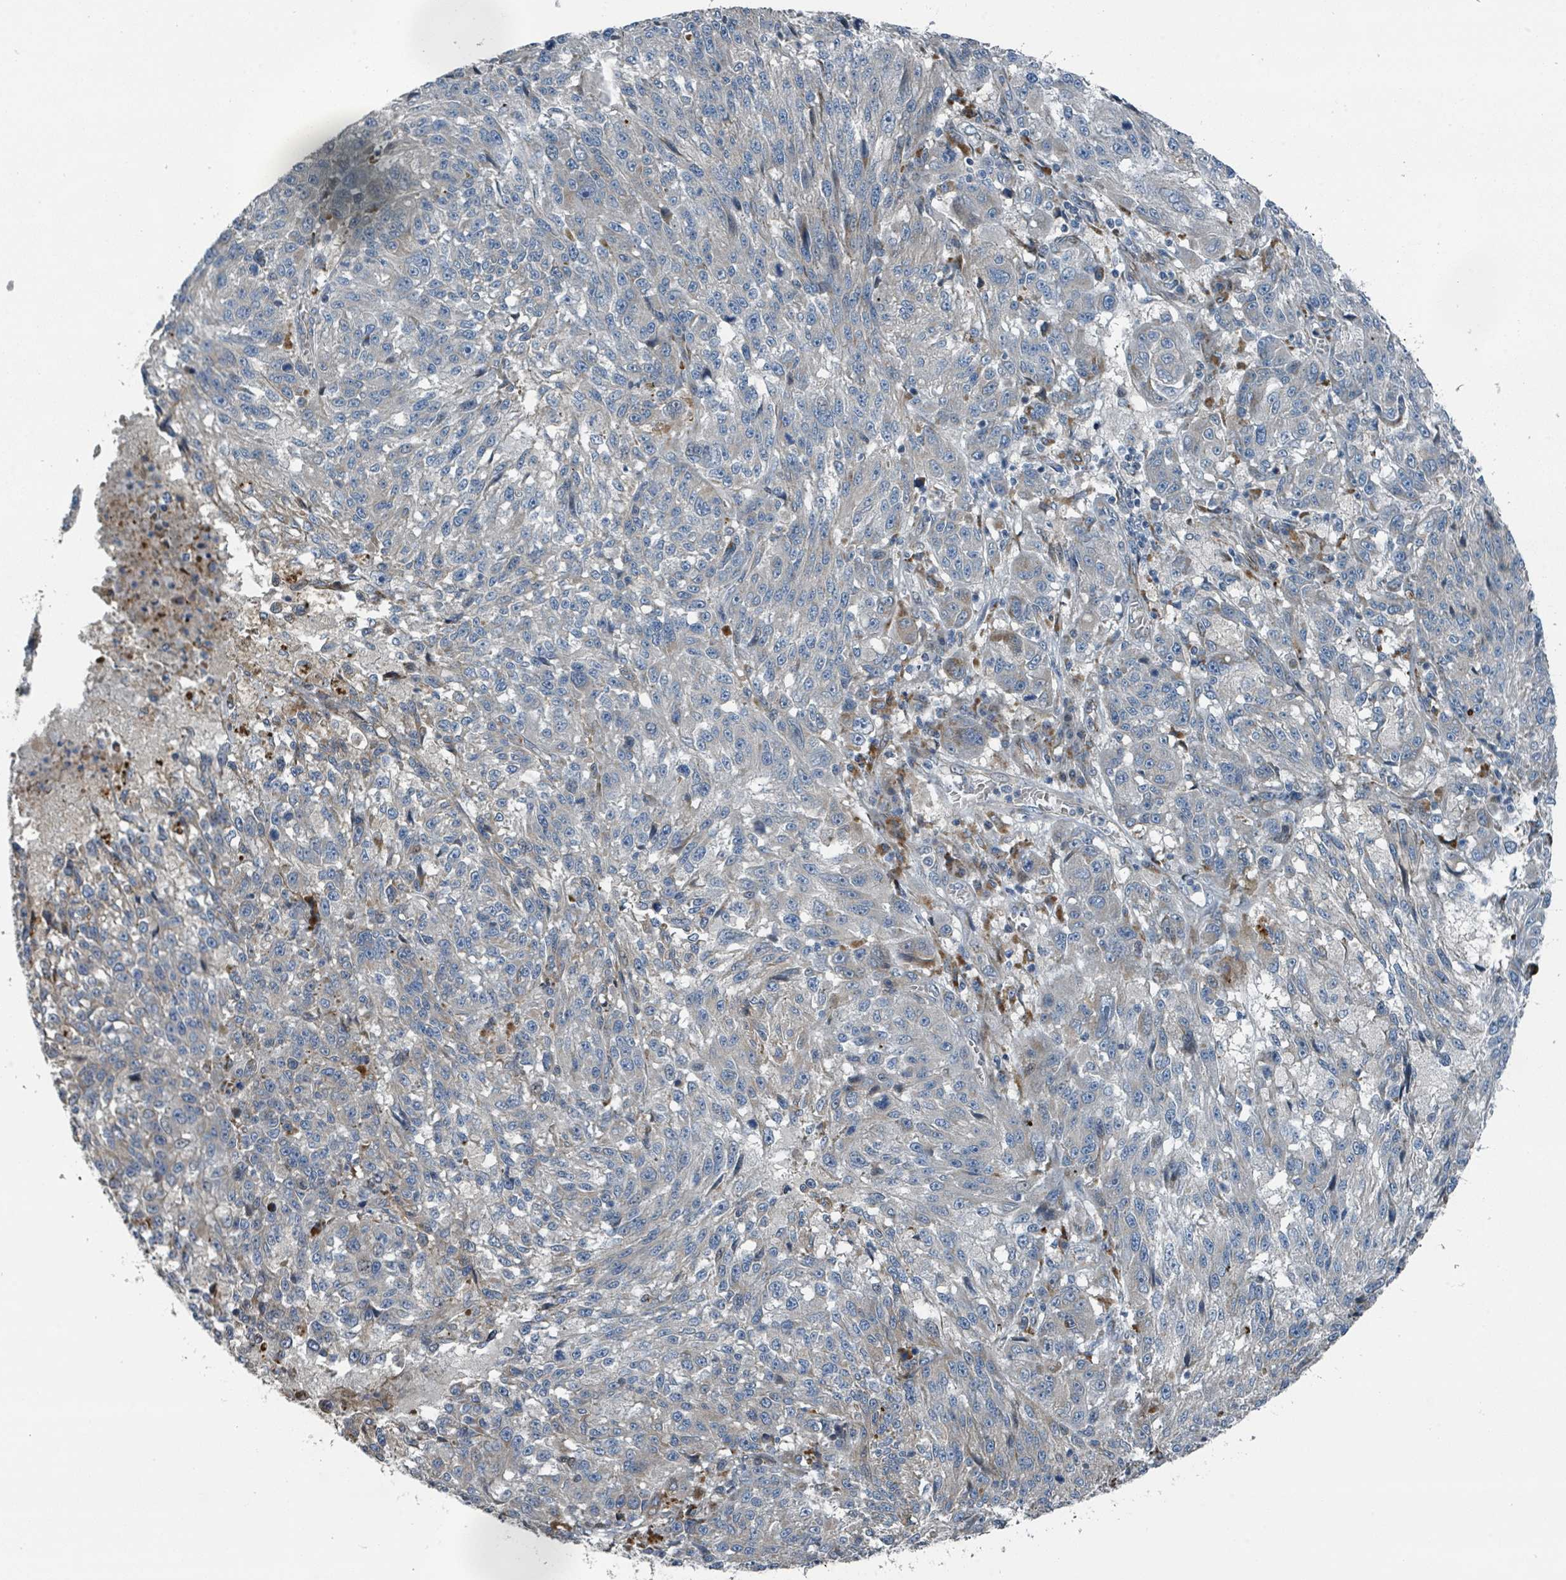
{"staining": {"intensity": "moderate", "quantity": "<25%", "location": "cytoplasmic/membranous"}, "tissue": "melanoma", "cell_type": "Tumor cells", "image_type": "cancer", "snomed": [{"axis": "morphology", "description": "Malignant melanoma, NOS"}, {"axis": "topography", "description": "Skin"}], "caption": "IHC histopathology image of neoplastic tissue: melanoma stained using IHC demonstrates low levels of moderate protein expression localized specifically in the cytoplasmic/membranous of tumor cells, appearing as a cytoplasmic/membranous brown color.", "gene": "DIPK2A", "patient": {"sex": "male", "age": 53}}